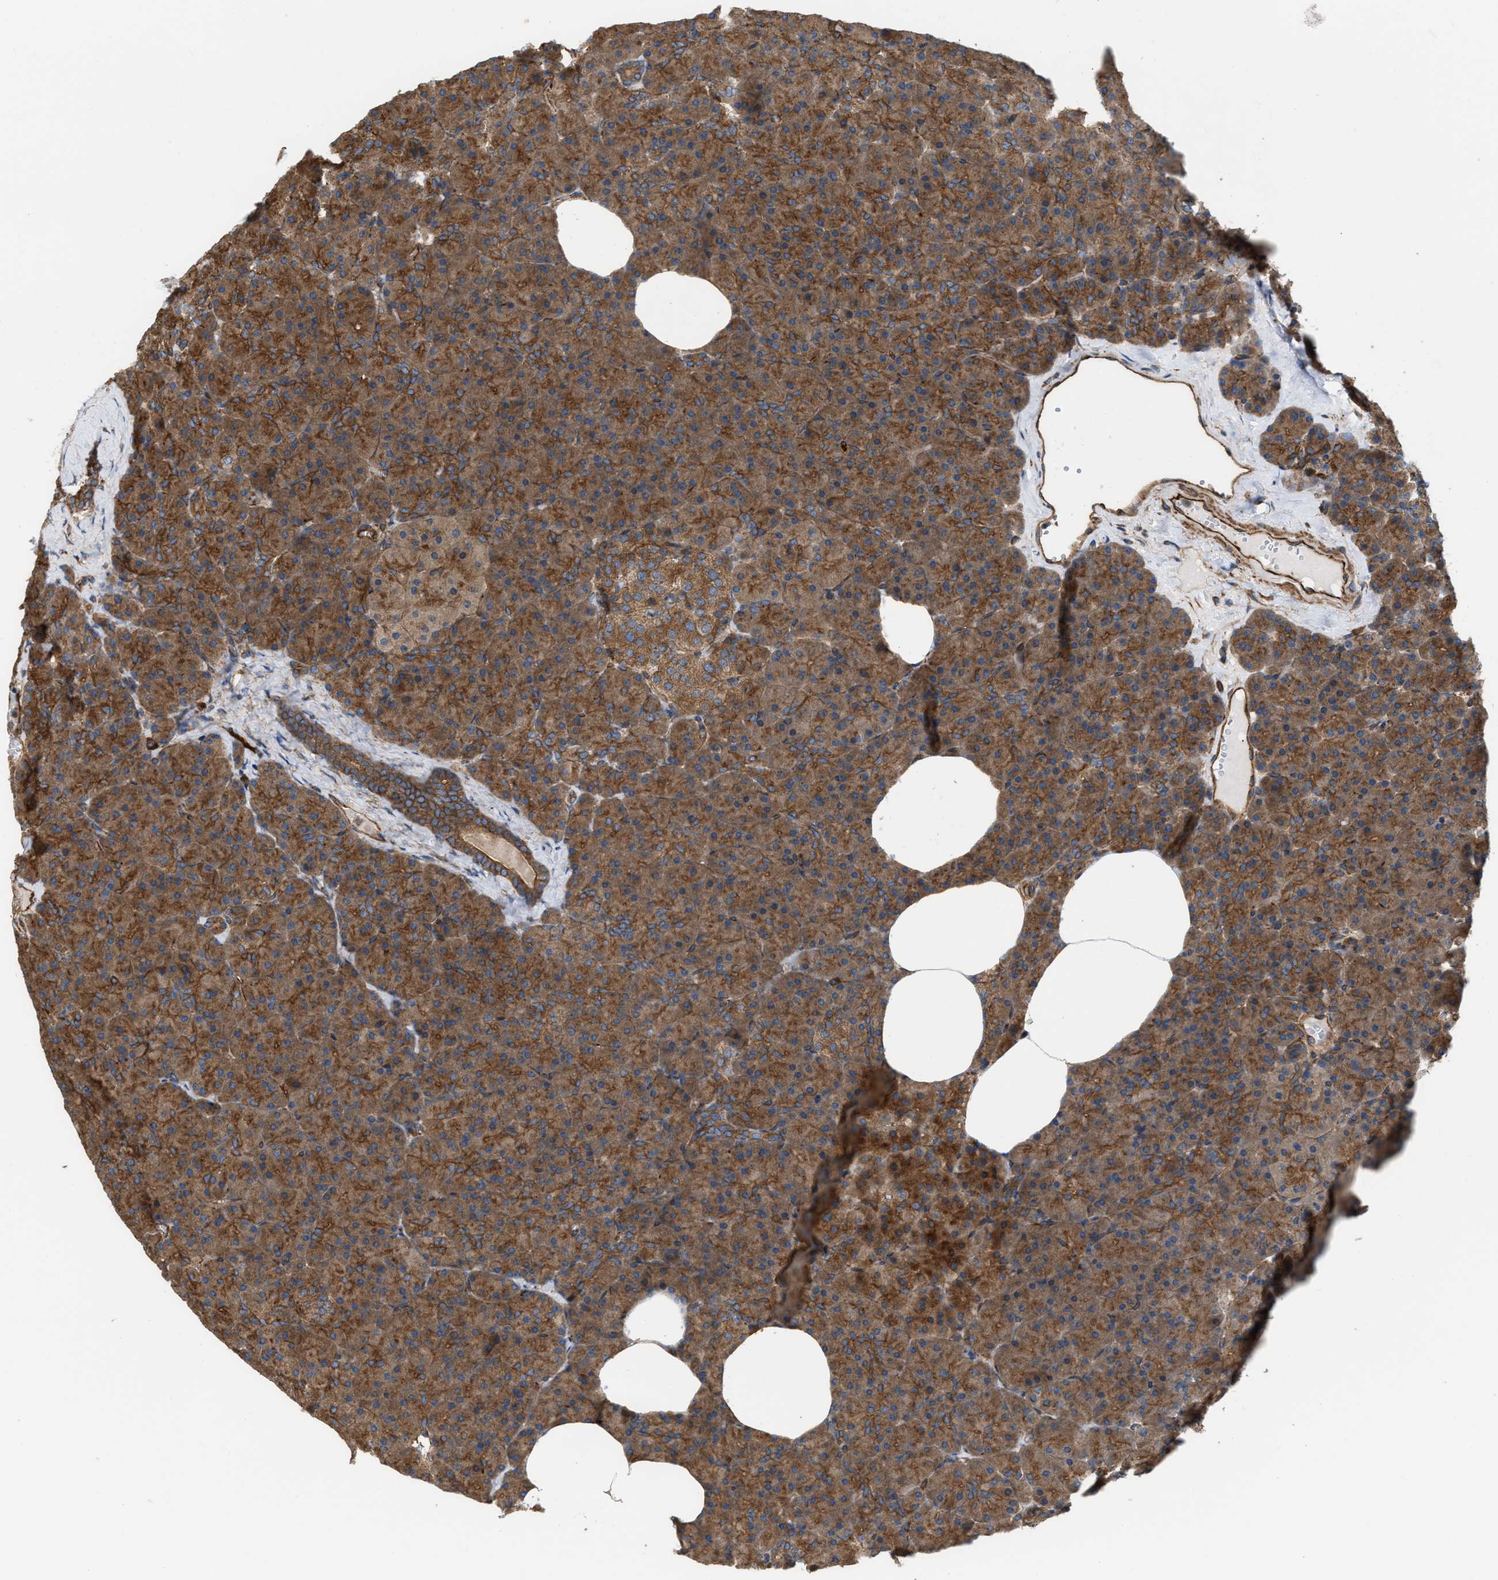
{"staining": {"intensity": "moderate", "quantity": ">75%", "location": "cytoplasmic/membranous"}, "tissue": "pancreas", "cell_type": "Exocrine glandular cells", "image_type": "normal", "snomed": [{"axis": "morphology", "description": "Normal tissue, NOS"}, {"axis": "topography", "description": "Pancreas"}], "caption": "Immunohistochemical staining of unremarkable human pancreas demonstrates medium levels of moderate cytoplasmic/membranous positivity in about >75% of exocrine glandular cells. (Brightfield microscopy of DAB IHC at high magnification).", "gene": "EPS15L1", "patient": {"sex": "female", "age": 35}}